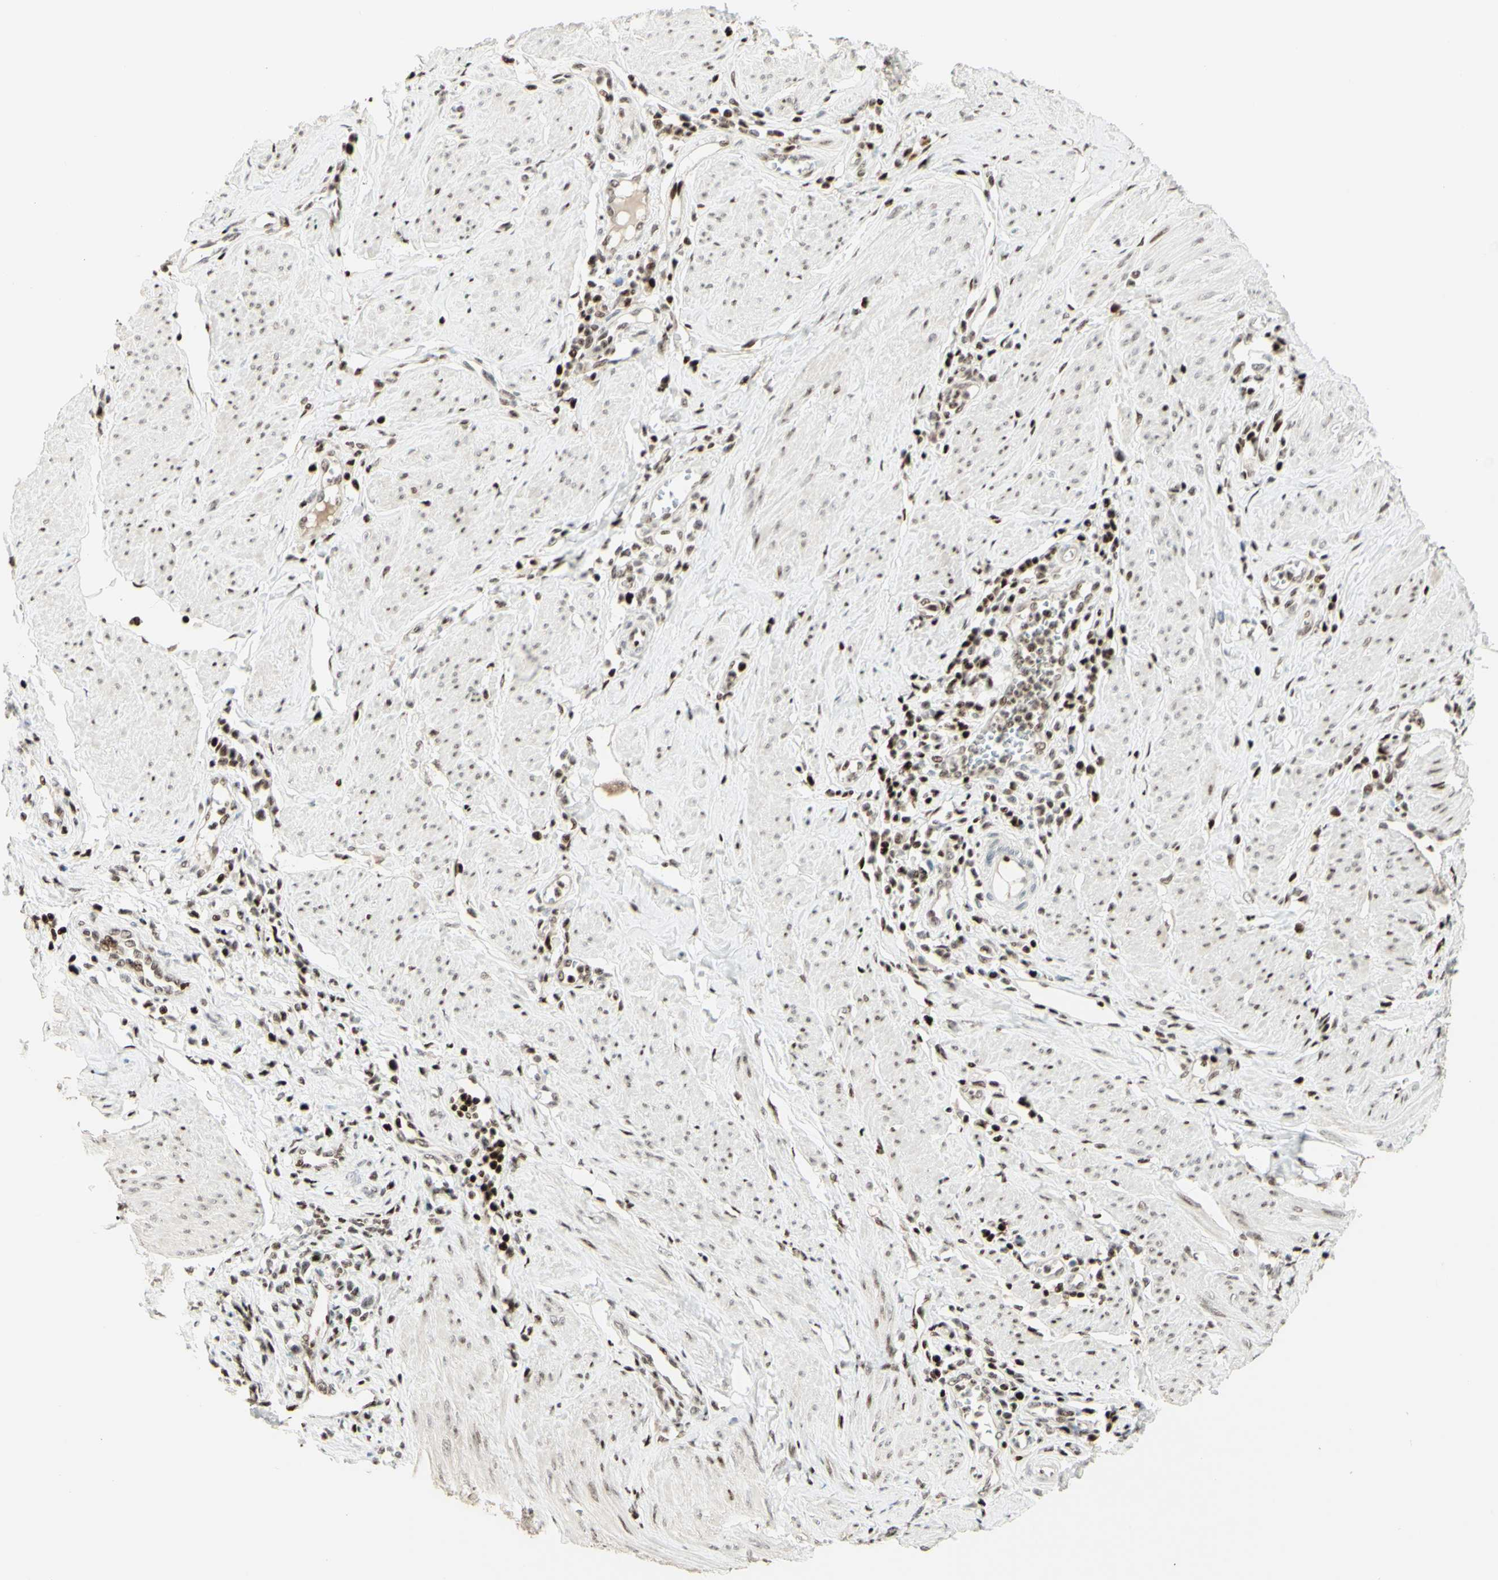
{"staining": {"intensity": "strong", "quantity": "<25%", "location": "nuclear"}, "tissue": "cervical cancer", "cell_type": "Tumor cells", "image_type": "cancer", "snomed": [{"axis": "morphology", "description": "Normal tissue, NOS"}, {"axis": "morphology", "description": "Squamous cell carcinoma, NOS"}, {"axis": "topography", "description": "Cervix"}], "caption": "Brown immunohistochemical staining in cervical cancer exhibits strong nuclear staining in approximately <25% of tumor cells. (brown staining indicates protein expression, while blue staining denotes nuclei).", "gene": "CDKL5", "patient": {"sex": "female", "age": 35}}